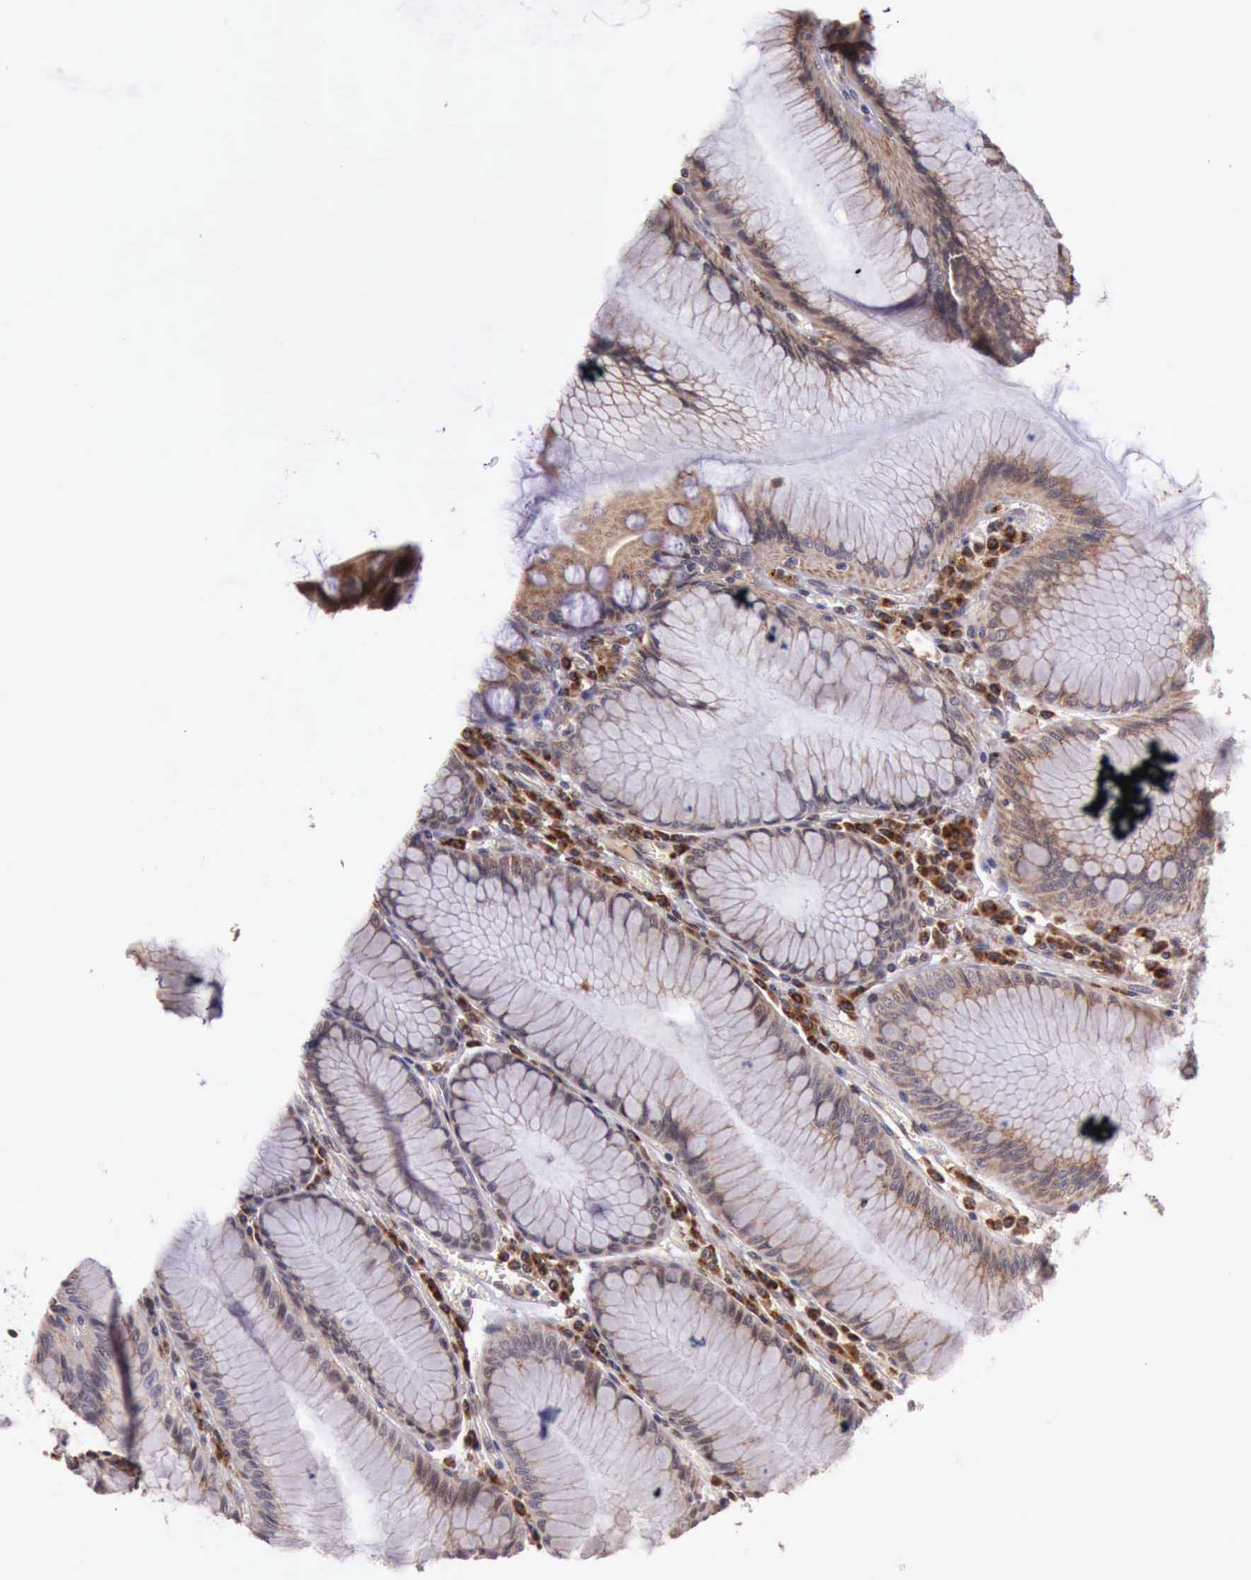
{"staining": {"intensity": "moderate", "quantity": "25%-75%", "location": "cytoplasmic/membranous"}, "tissue": "stomach", "cell_type": "Glandular cells", "image_type": "normal", "snomed": [{"axis": "morphology", "description": "Normal tissue, NOS"}, {"axis": "topography", "description": "Stomach, lower"}], "caption": "Protein expression analysis of unremarkable human stomach reveals moderate cytoplasmic/membranous expression in approximately 25%-75% of glandular cells. (DAB IHC with brightfield microscopy, high magnification).", "gene": "ARMCX3", "patient": {"sex": "female", "age": 93}}